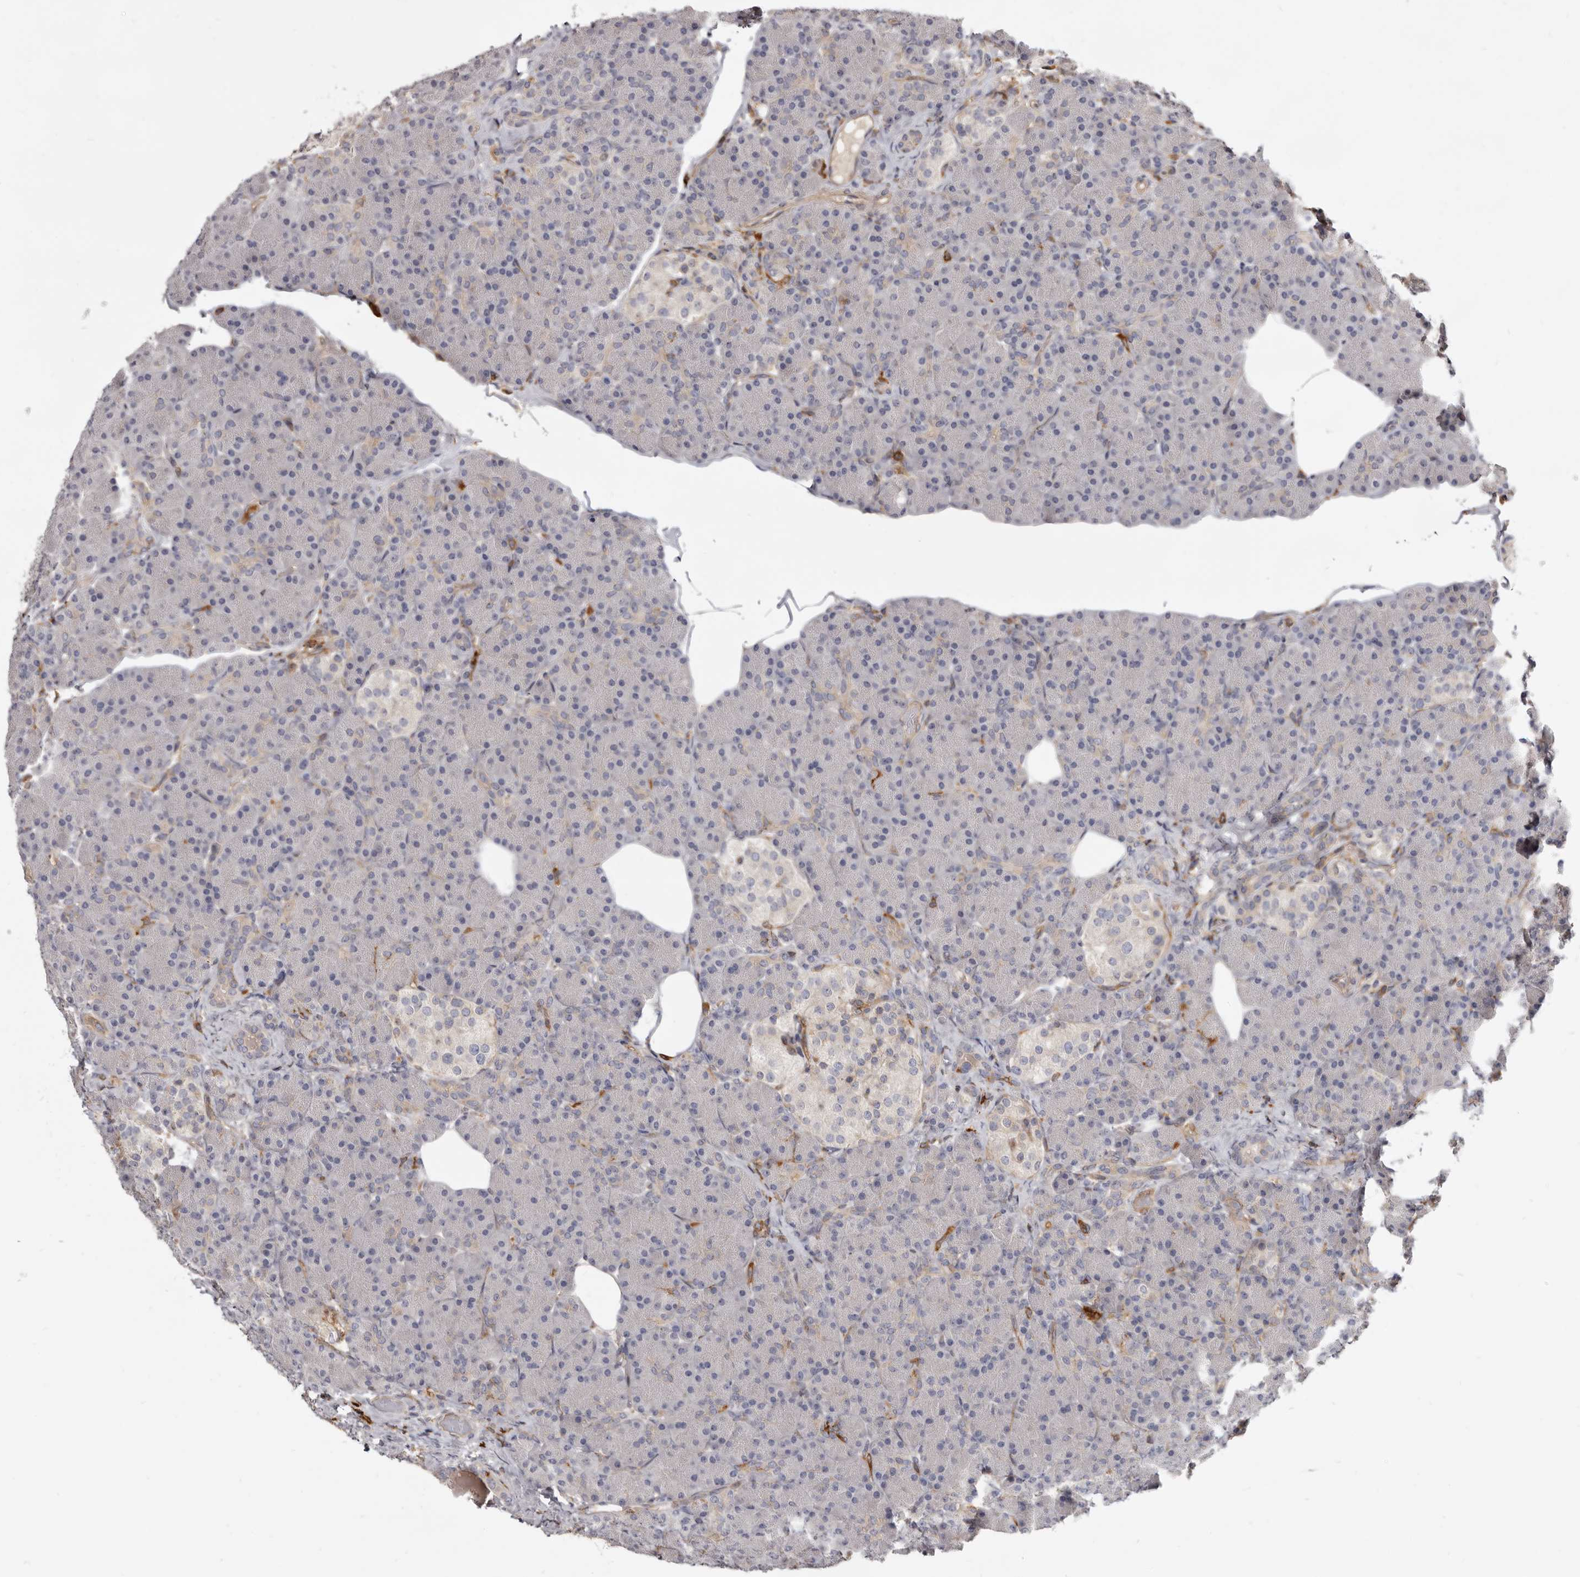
{"staining": {"intensity": "weak", "quantity": "<25%", "location": "cytoplasmic/membranous"}, "tissue": "pancreas", "cell_type": "Exocrine glandular cells", "image_type": "normal", "snomed": [{"axis": "morphology", "description": "Normal tissue, NOS"}, {"axis": "topography", "description": "Pancreas"}], "caption": "There is no significant staining in exocrine glandular cells of pancreas. (DAB (3,3'-diaminobenzidine) immunohistochemistry (IHC) visualized using brightfield microscopy, high magnification).", "gene": "CBL", "patient": {"sex": "female", "age": 43}}